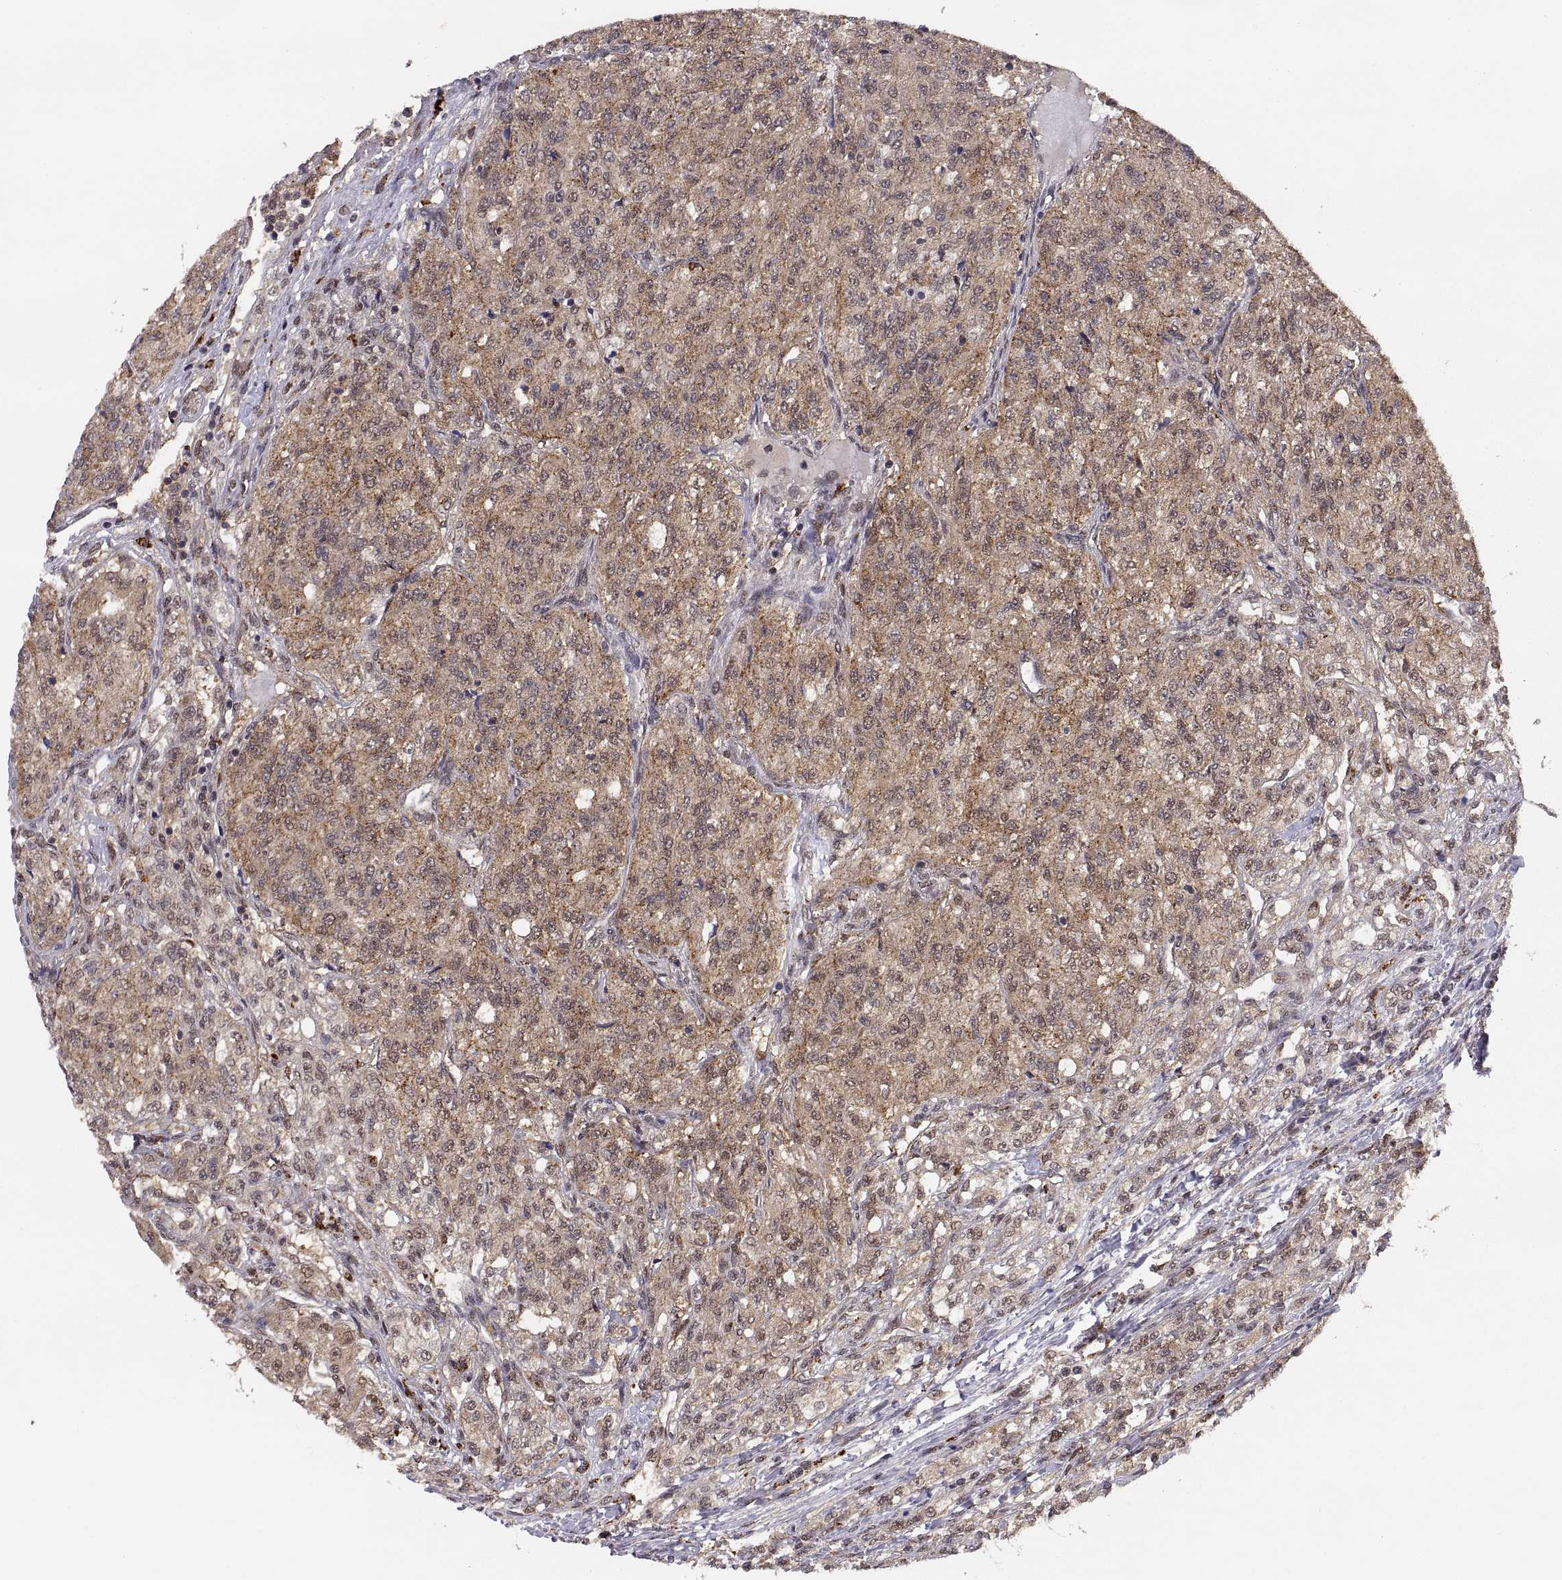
{"staining": {"intensity": "moderate", "quantity": "25%-75%", "location": "cytoplasmic/membranous"}, "tissue": "renal cancer", "cell_type": "Tumor cells", "image_type": "cancer", "snomed": [{"axis": "morphology", "description": "Adenocarcinoma, NOS"}, {"axis": "topography", "description": "Kidney"}], "caption": "This is a micrograph of immunohistochemistry (IHC) staining of renal cancer, which shows moderate expression in the cytoplasmic/membranous of tumor cells.", "gene": "PSMC2", "patient": {"sex": "female", "age": 63}}